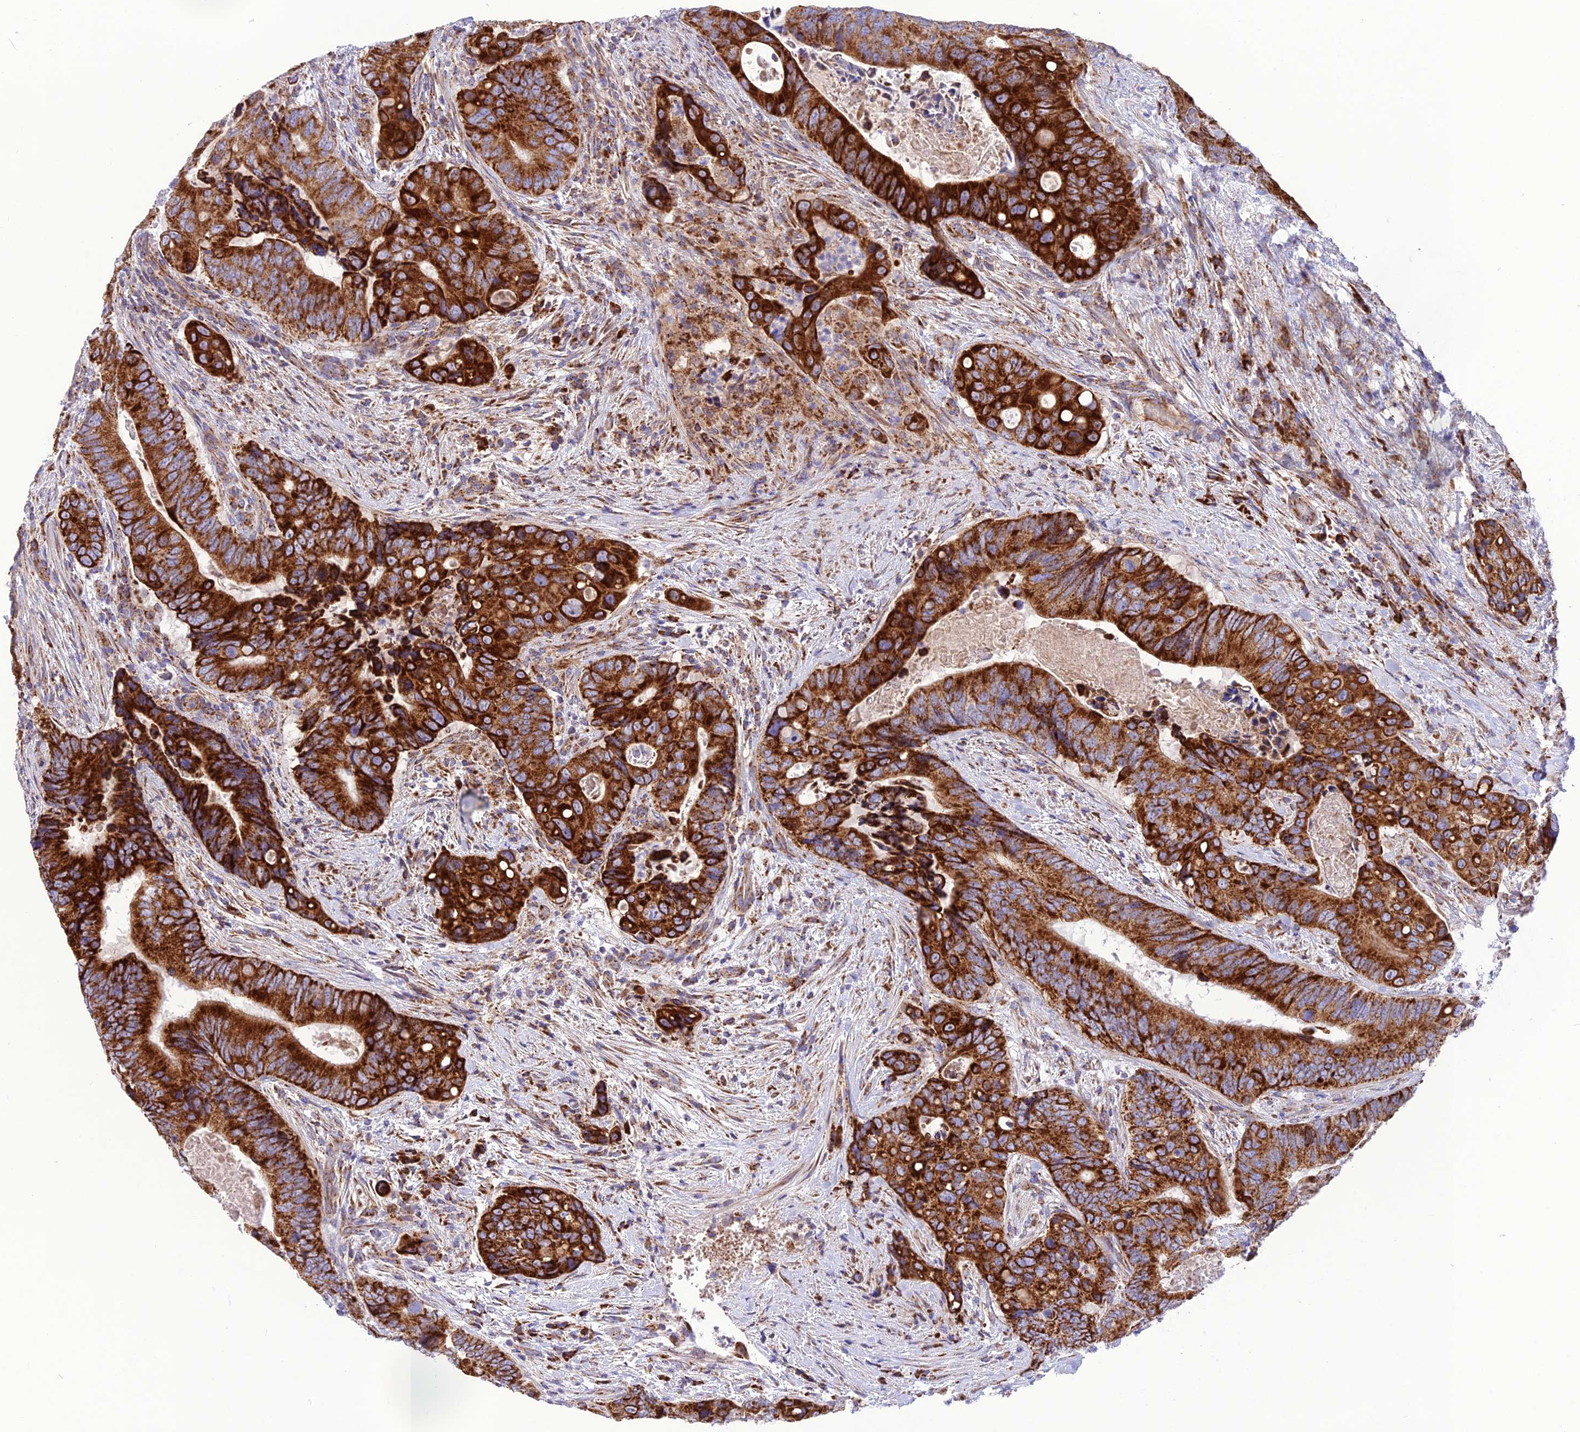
{"staining": {"intensity": "strong", "quantity": ">75%", "location": "cytoplasmic/membranous"}, "tissue": "colorectal cancer", "cell_type": "Tumor cells", "image_type": "cancer", "snomed": [{"axis": "morphology", "description": "Adenocarcinoma, NOS"}, {"axis": "topography", "description": "Colon"}], "caption": "IHC image of neoplastic tissue: colorectal cancer stained using IHC reveals high levels of strong protein expression localized specifically in the cytoplasmic/membranous of tumor cells, appearing as a cytoplasmic/membranous brown color.", "gene": "UAP1L1", "patient": {"sex": "male", "age": 84}}